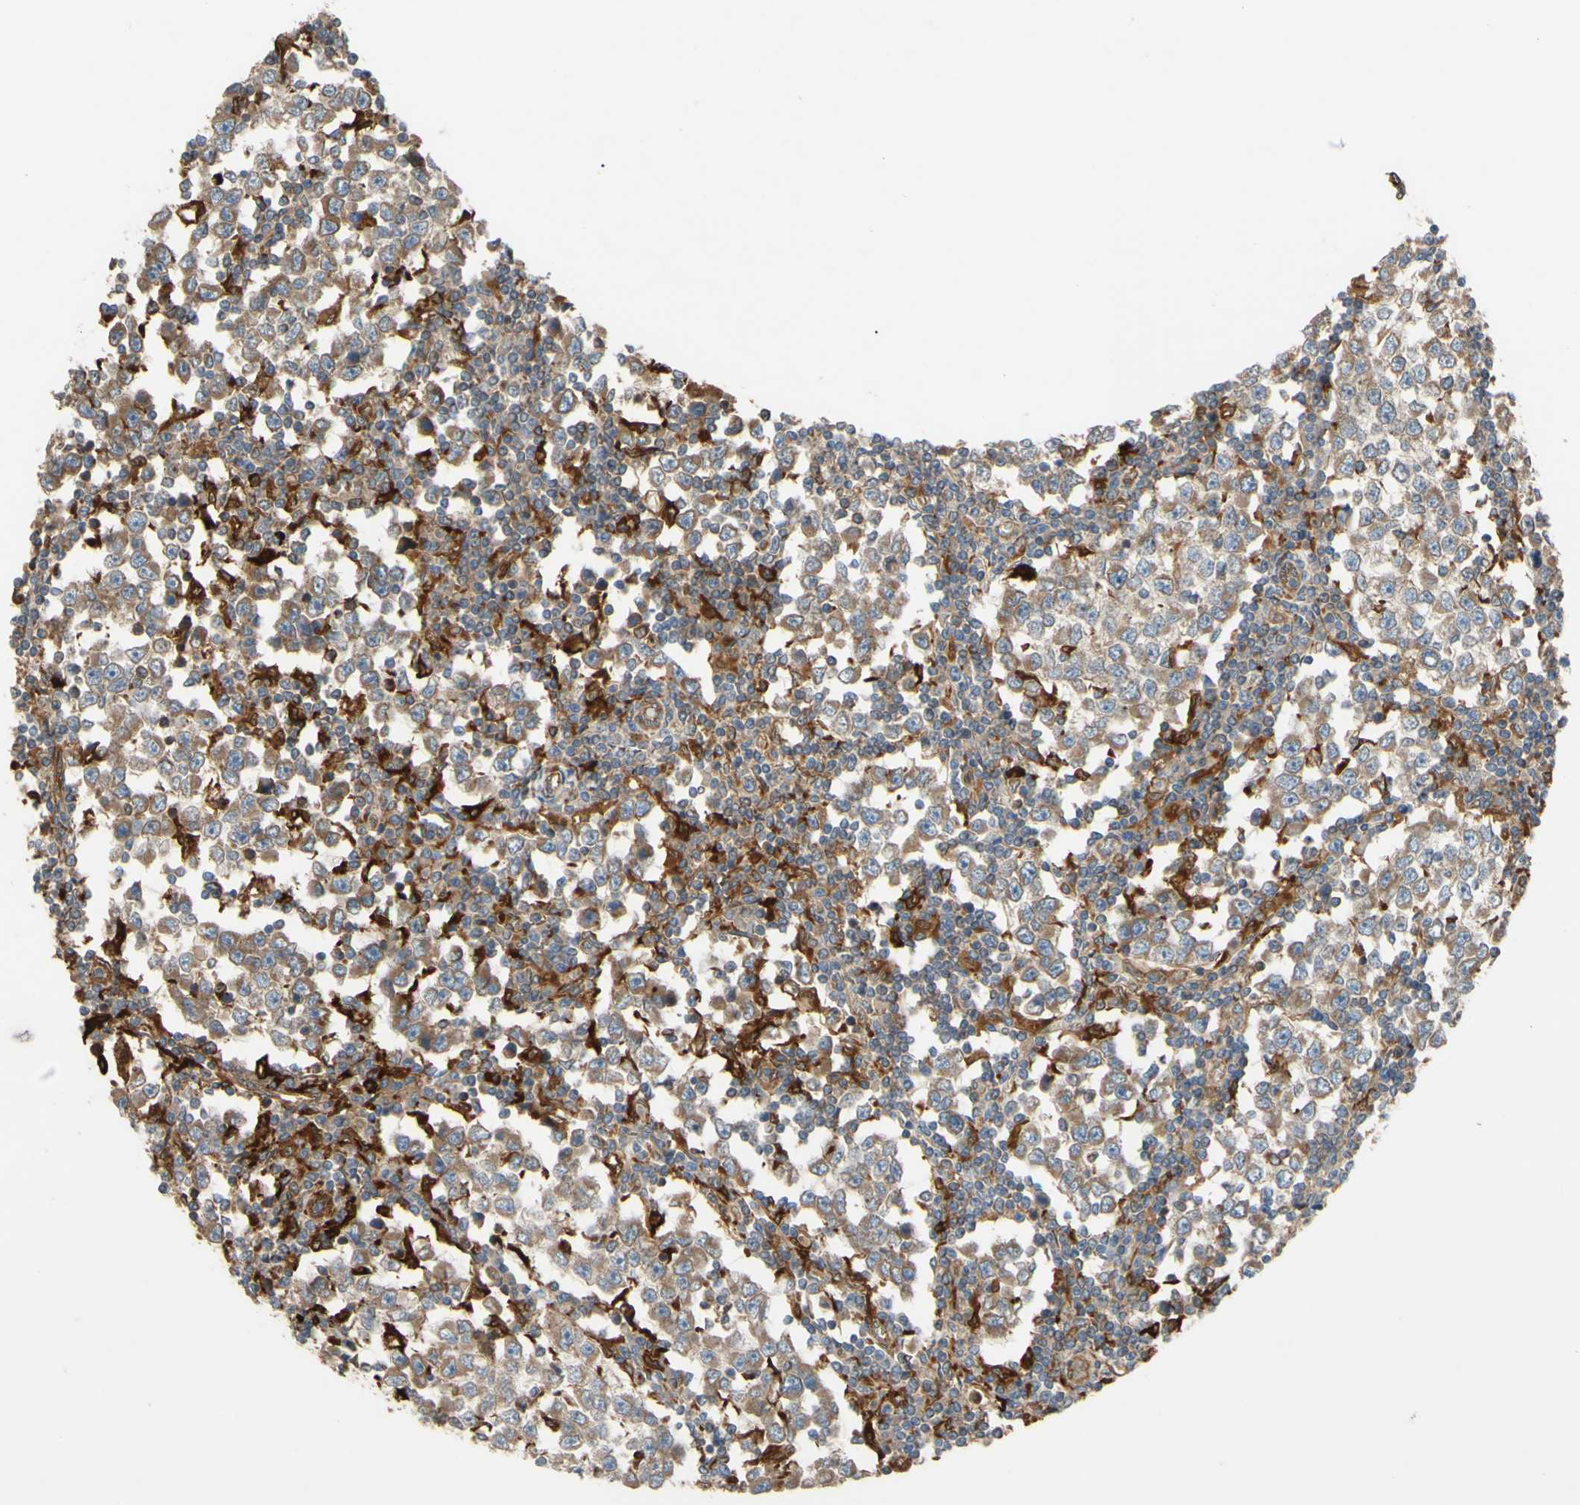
{"staining": {"intensity": "weak", "quantity": ">75%", "location": "cytoplasmic/membranous"}, "tissue": "testis cancer", "cell_type": "Tumor cells", "image_type": "cancer", "snomed": [{"axis": "morphology", "description": "Seminoma, NOS"}, {"axis": "topography", "description": "Testis"}], "caption": "Brown immunohistochemical staining in human testis seminoma reveals weak cytoplasmic/membranous expression in about >75% of tumor cells.", "gene": "SPTLC1", "patient": {"sex": "male", "age": 65}}